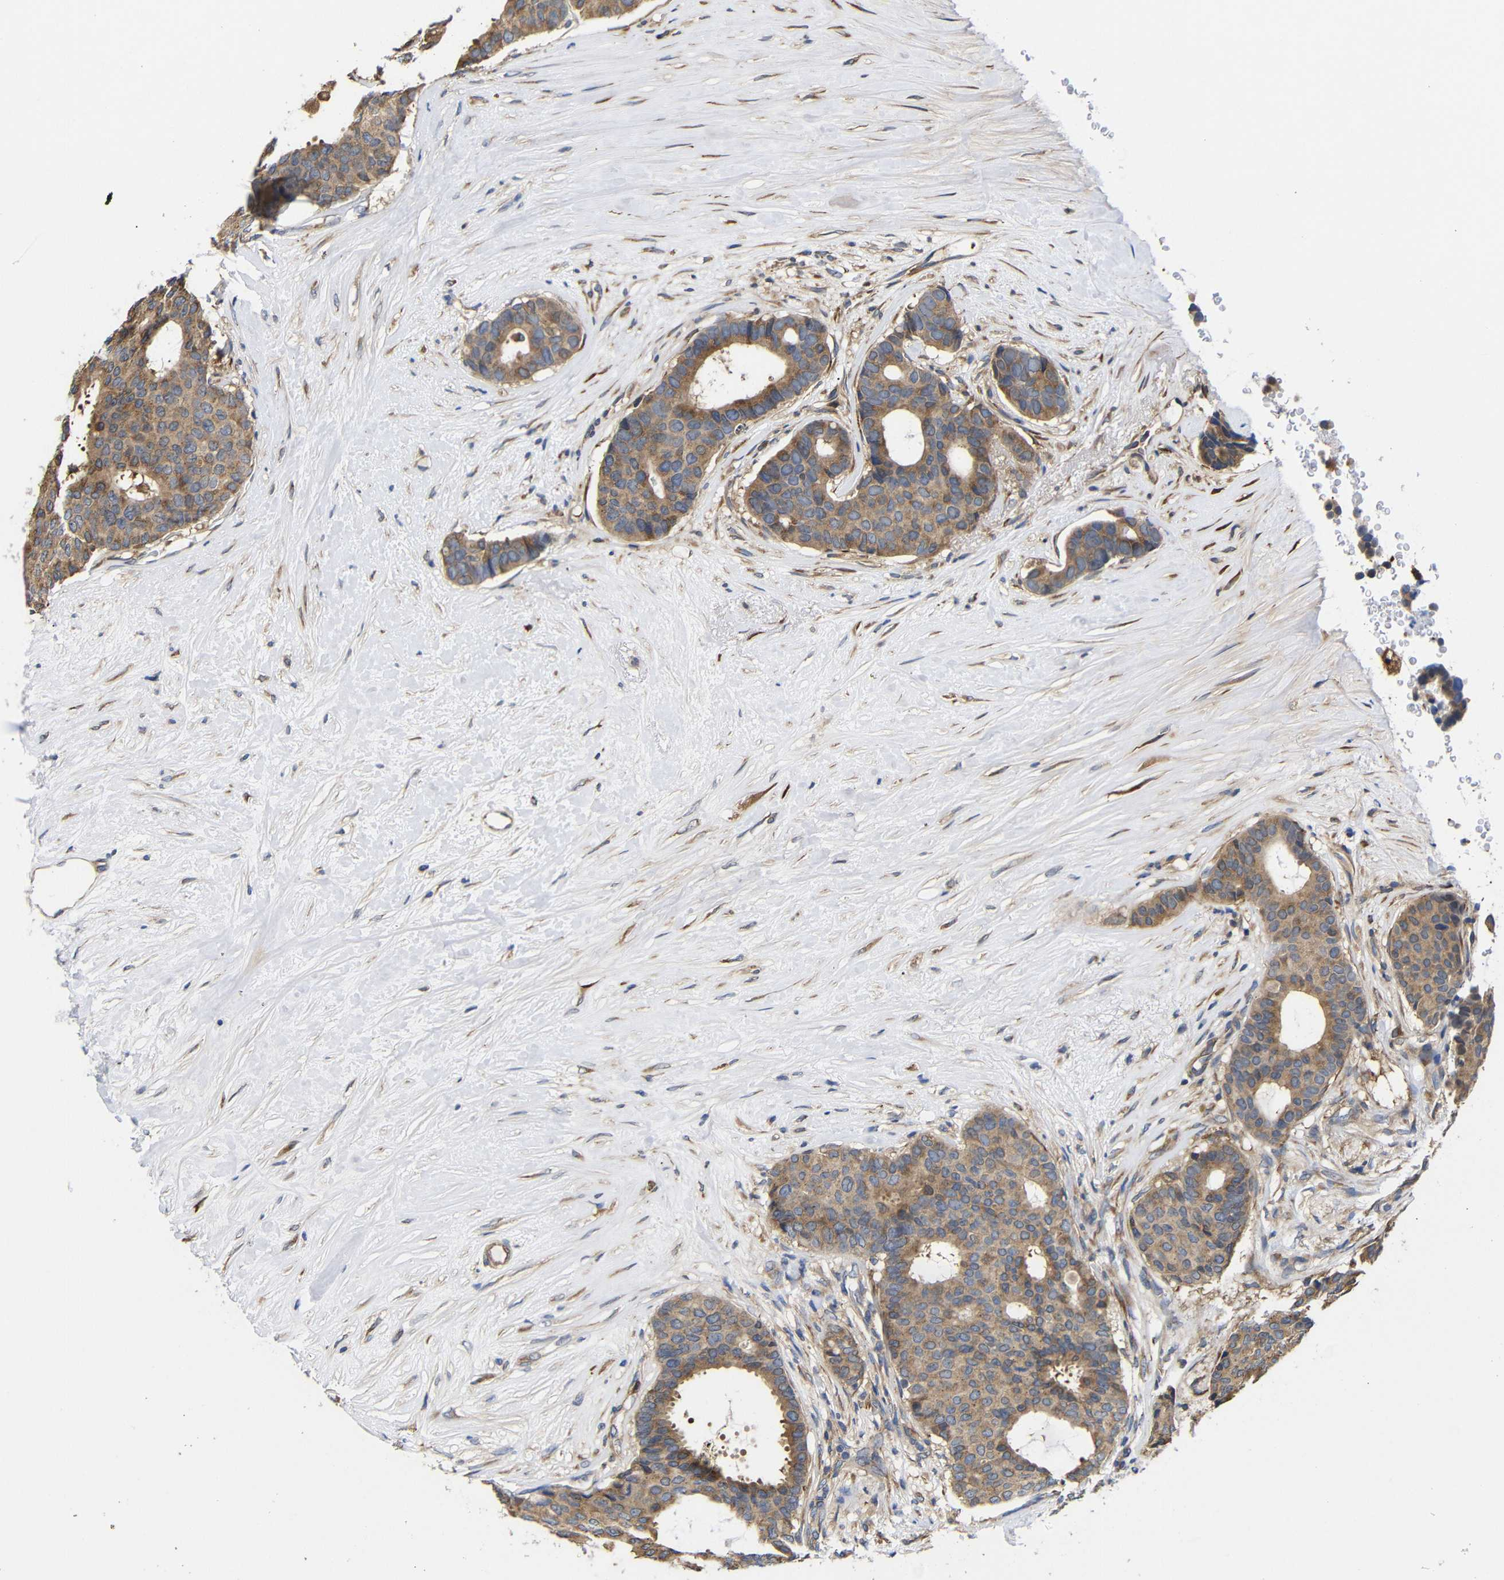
{"staining": {"intensity": "moderate", "quantity": ">75%", "location": "cytoplasmic/membranous"}, "tissue": "breast cancer", "cell_type": "Tumor cells", "image_type": "cancer", "snomed": [{"axis": "morphology", "description": "Duct carcinoma"}, {"axis": "topography", "description": "Breast"}], "caption": "A micrograph showing moderate cytoplasmic/membranous staining in about >75% of tumor cells in breast cancer (intraductal carcinoma), as visualized by brown immunohistochemical staining.", "gene": "LRRCC1", "patient": {"sex": "female", "age": 75}}